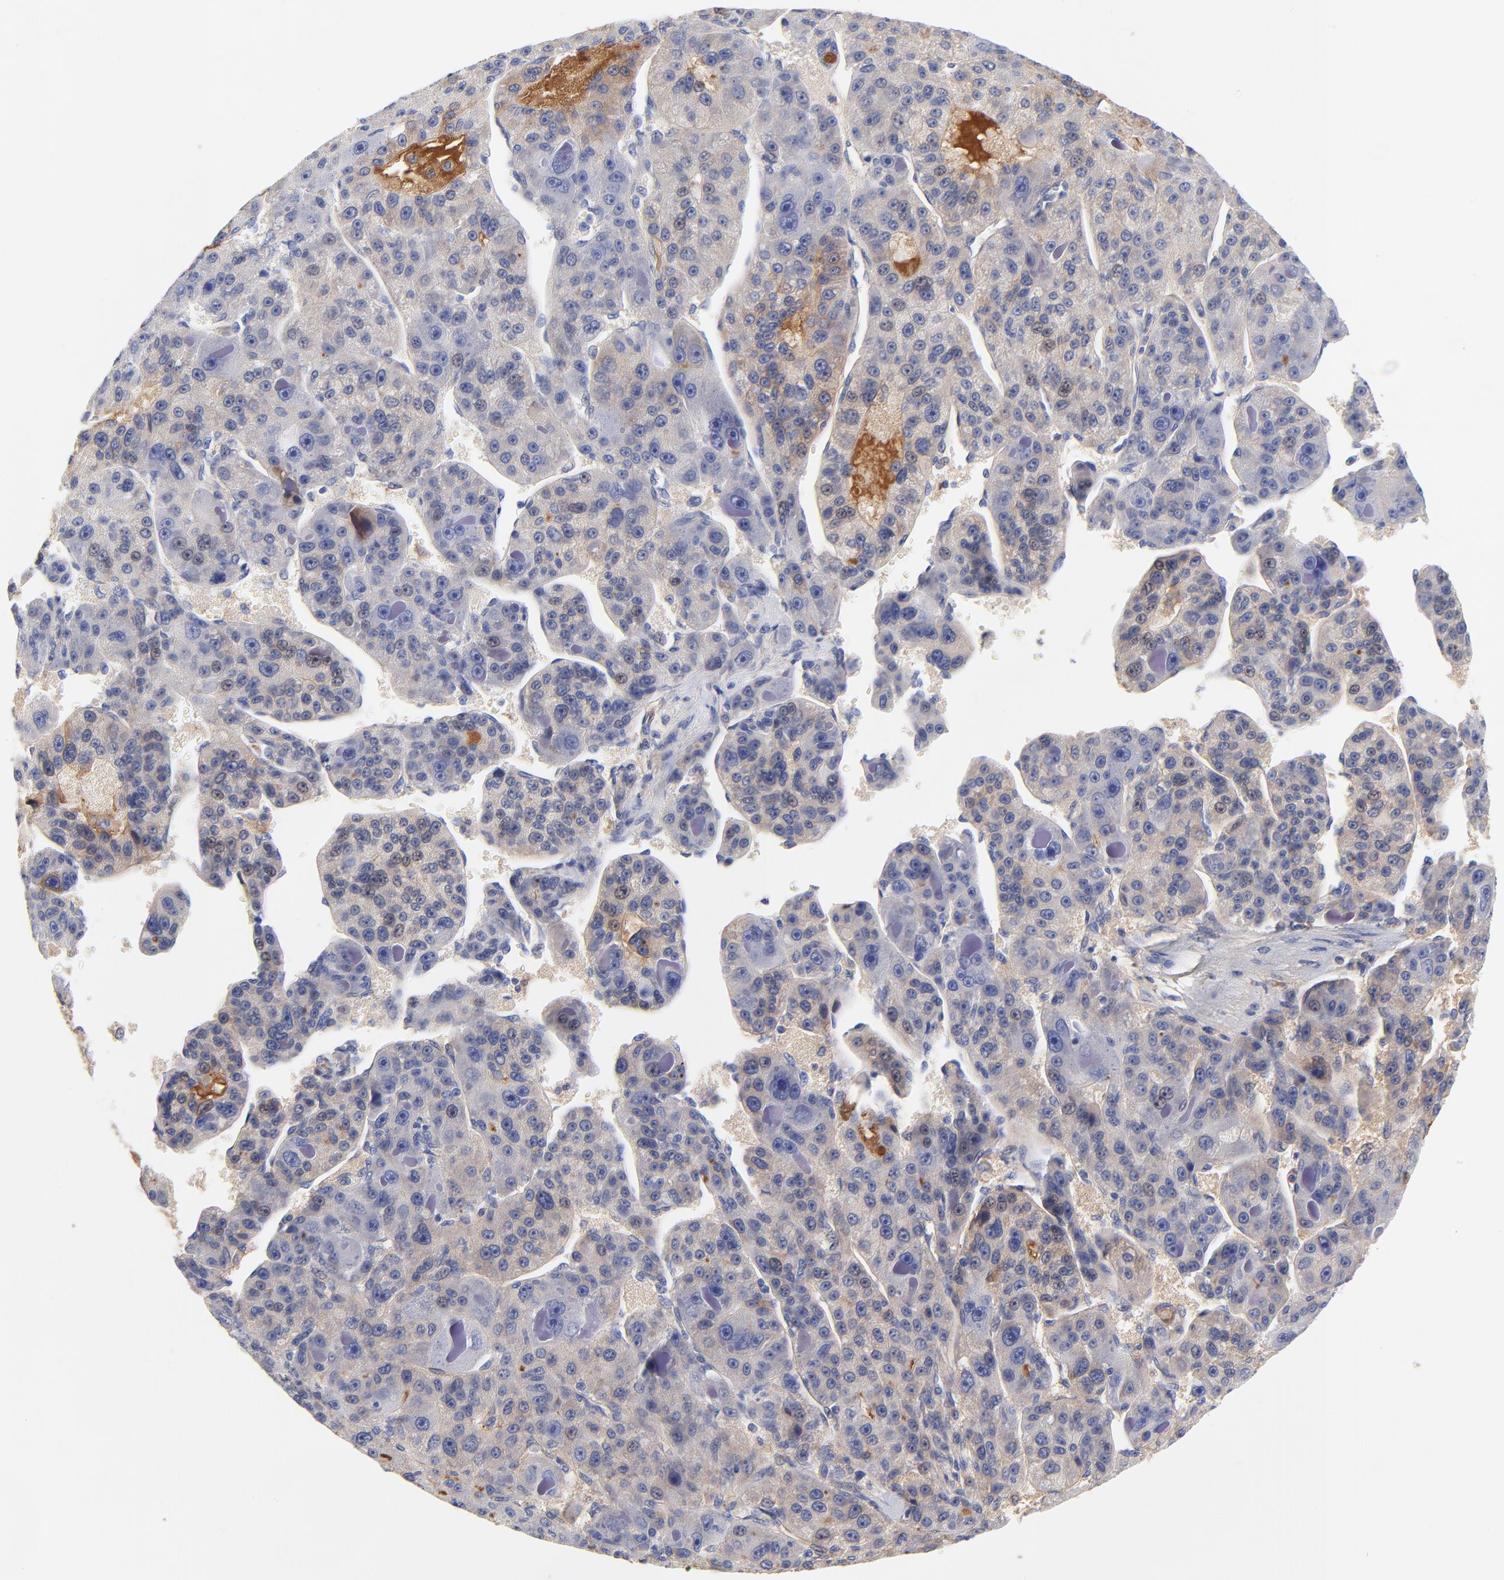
{"staining": {"intensity": "weak", "quantity": "25%-75%", "location": "cytoplasmic/membranous"}, "tissue": "liver cancer", "cell_type": "Tumor cells", "image_type": "cancer", "snomed": [{"axis": "morphology", "description": "Carcinoma, Hepatocellular, NOS"}, {"axis": "topography", "description": "Liver"}], "caption": "Tumor cells display weak cytoplasmic/membranous staining in about 25%-75% of cells in liver cancer.", "gene": "IGLV3-10", "patient": {"sex": "male", "age": 76}}